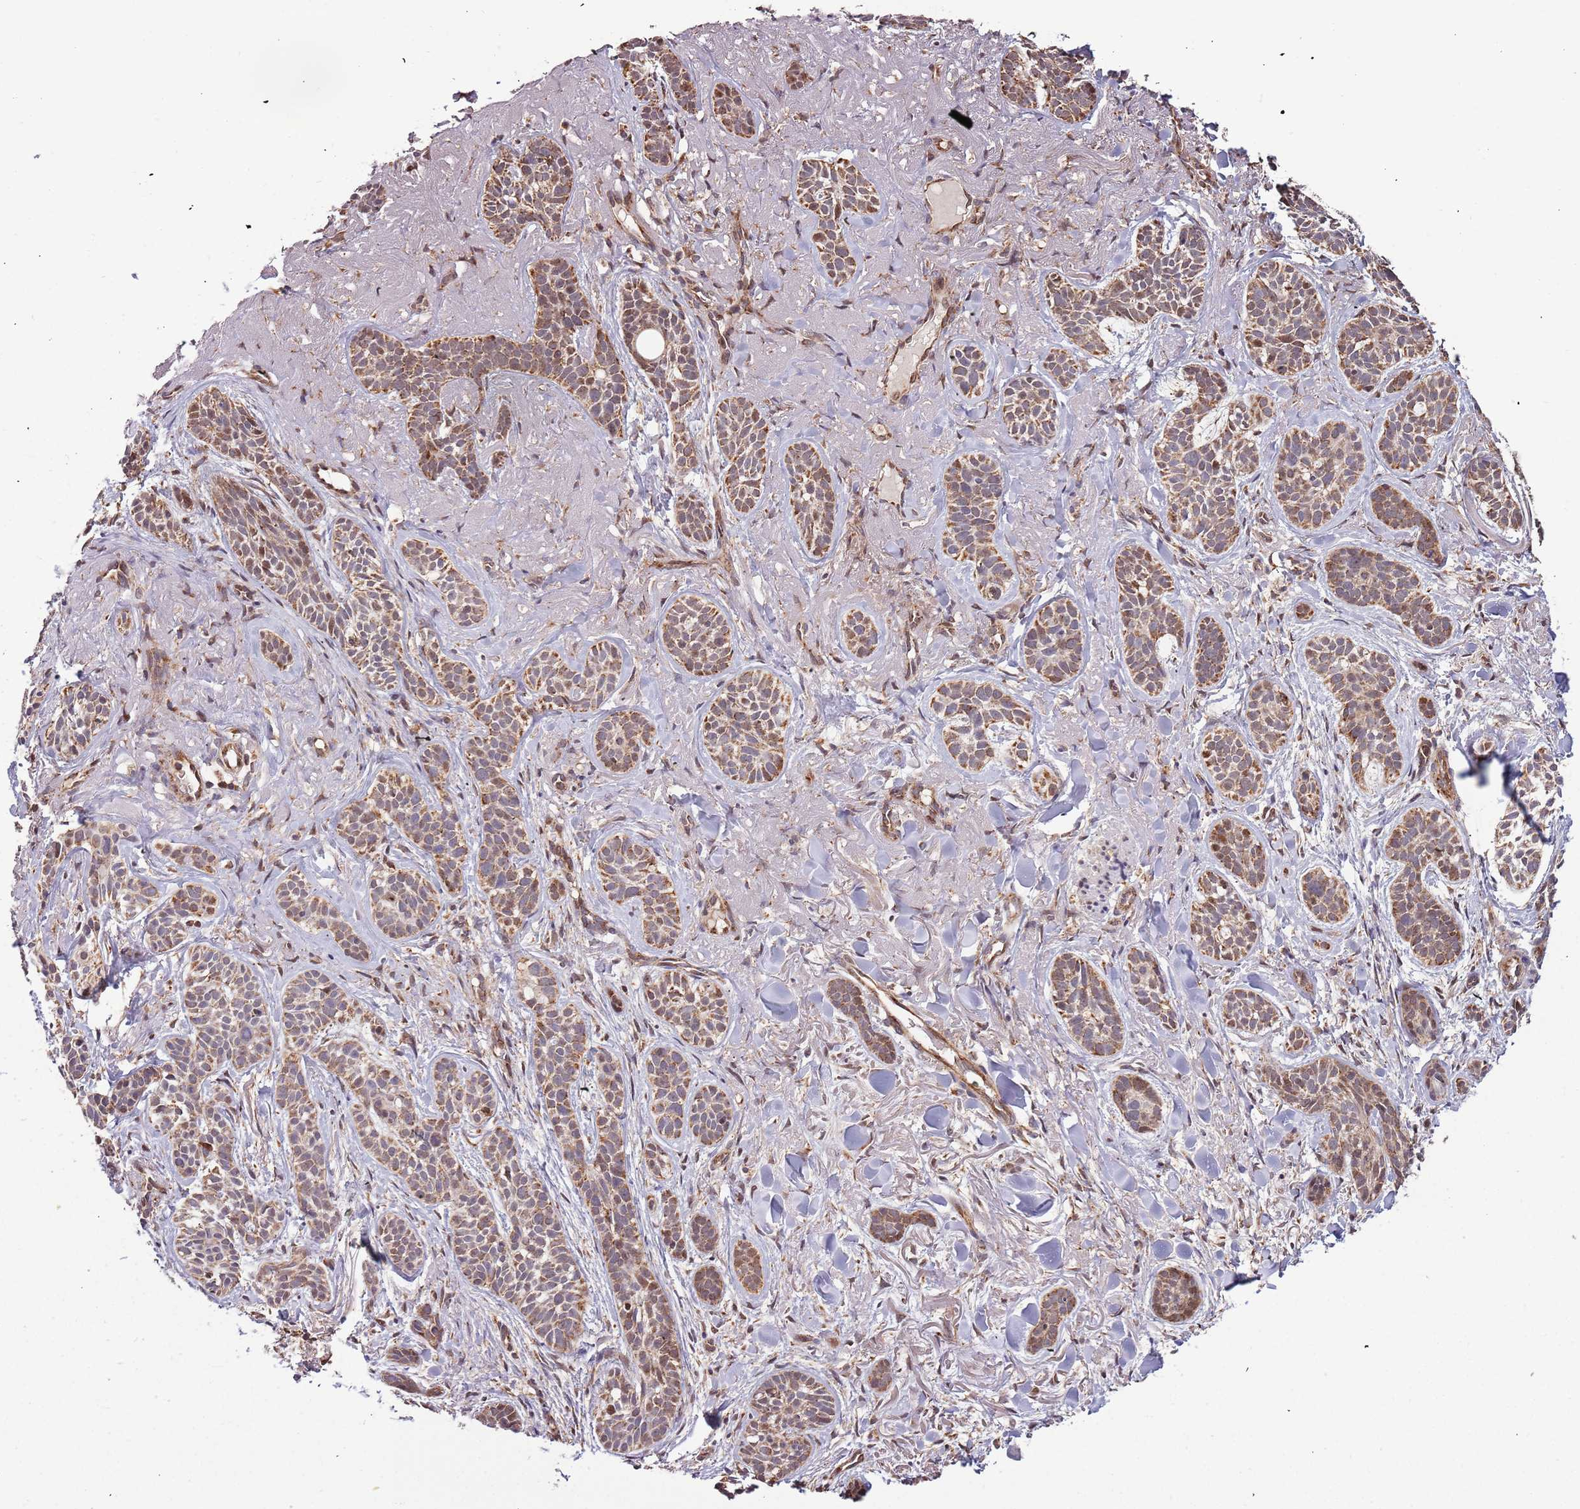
{"staining": {"intensity": "moderate", "quantity": ">75%", "location": "cytoplasmic/membranous"}, "tissue": "skin cancer", "cell_type": "Tumor cells", "image_type": "cancer", "snomed": [{"axis": "morphology", "description": "Basal cell carcinoma"}, {"axis": "topography", "description": "Skin"}], "caption": "A histopathology image of human skin cancer stained for a protein displays moderate cytoplasmic/membranous brown staining in tumor cells. The staining was performed using DAB (3,3'-diaminobenzidine), with brown indicating positive protein expression. Nuclei are stained blue with hematoxylin.", "gene": "IL17RD", "patient": {"sex": "male", "age": 71}}